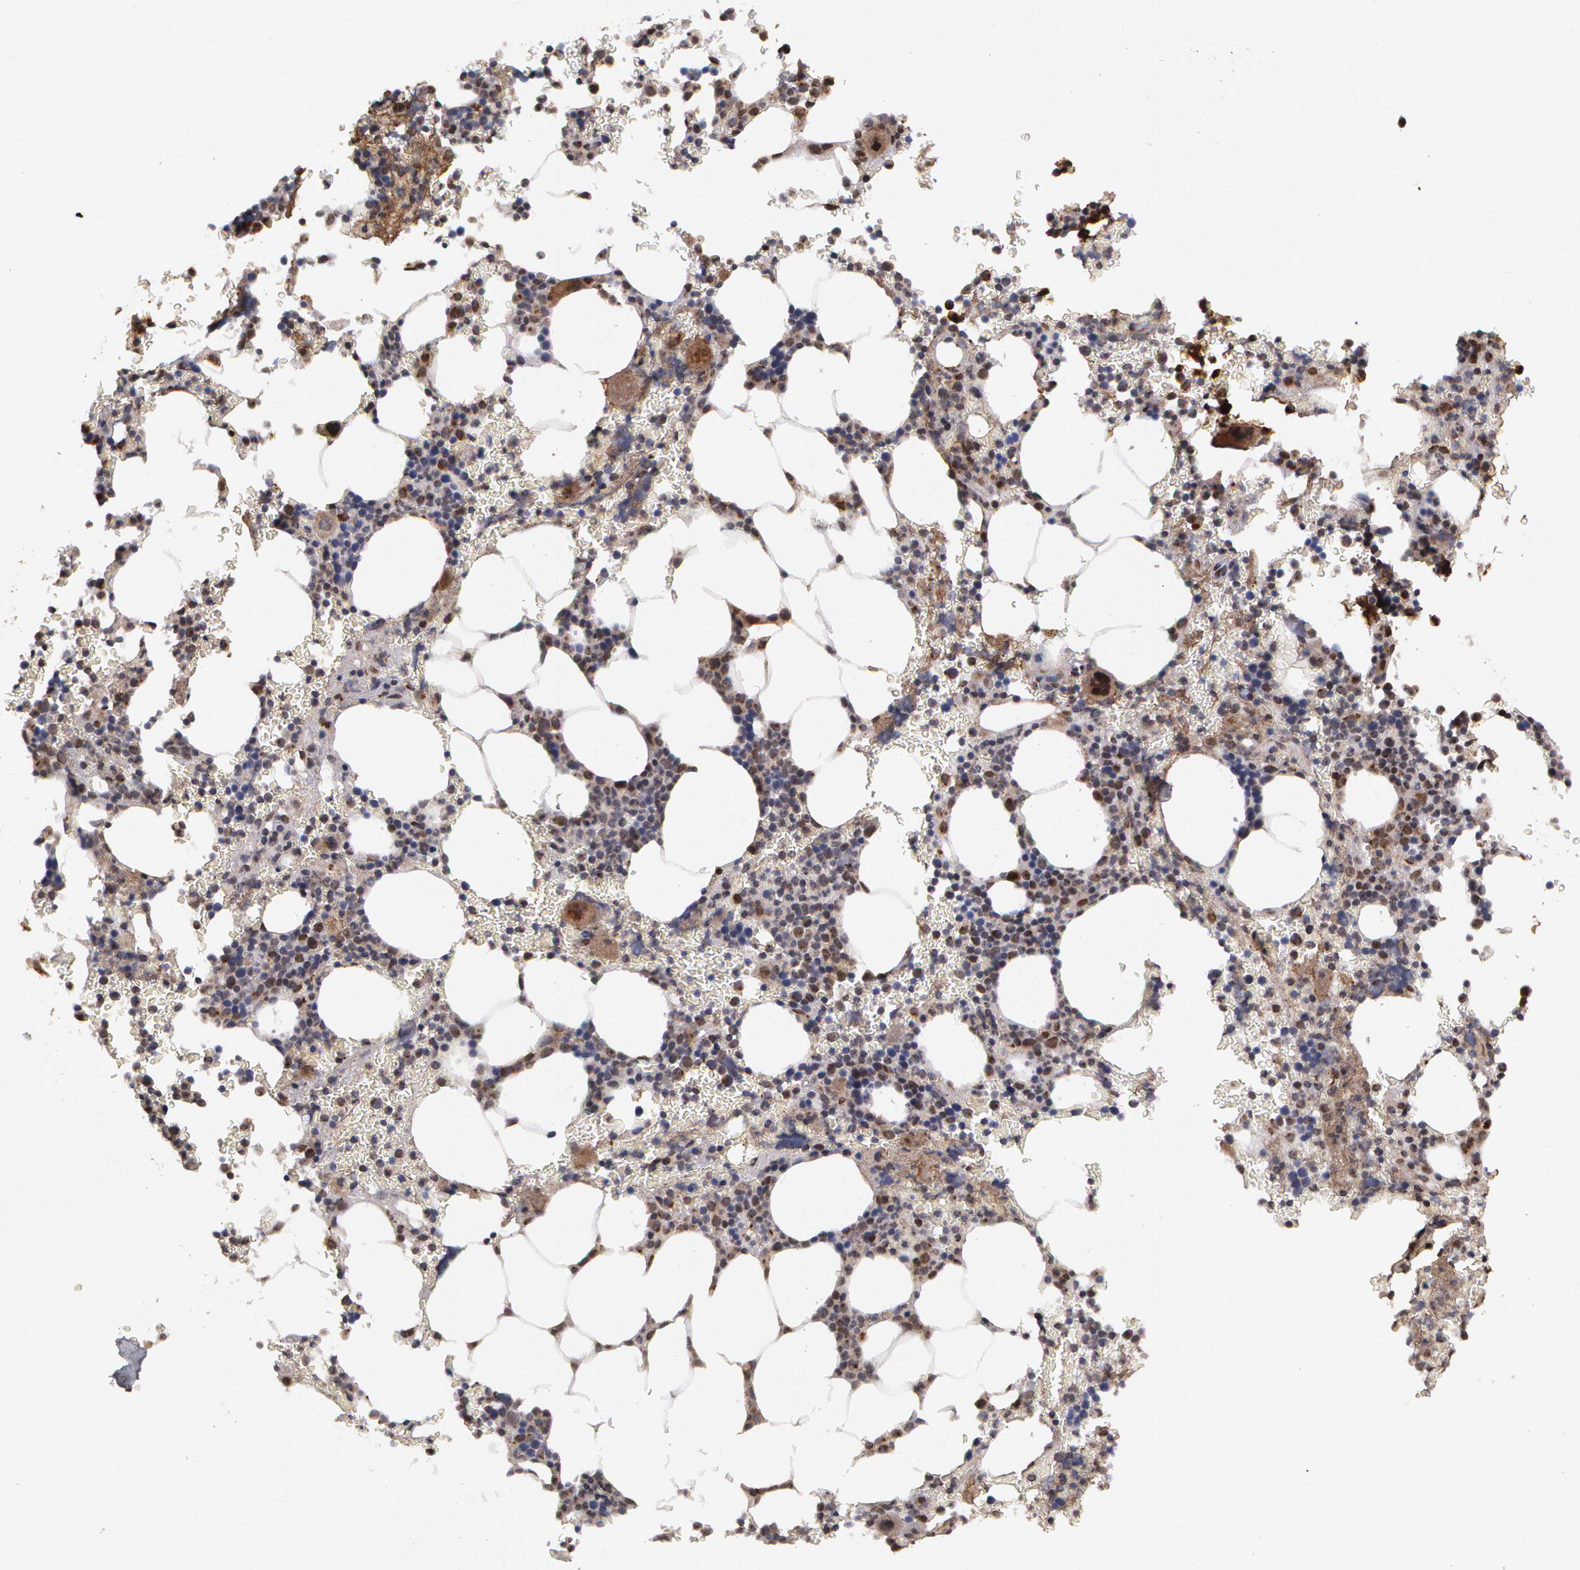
{"staining": {"intensity": "moderate", "quantity": "25%-75%", "location": "cytoplasmic/membranous"}, "tissue": "bone marrow", "cell_type": "Hematopoietic cells", "image_type": "normal", "snomed": [{"axis": "morphology", "description": "Normal tissue, NOS"}, {"axis": "topography", "description": "Bone marrow"}], "caption": "Immunohistochemistry (IHC) photomicrograph of benign bone marrow: bone marrow stained using IHC displays medium levels of moderate protein expression localized specifically in the cytoplasmic/membranous of hematopoietic cells, appearing as a cytoplasmic/membranous brown color.", "gene": "STX5", "patient": {"sex": "female", "age": 88}}